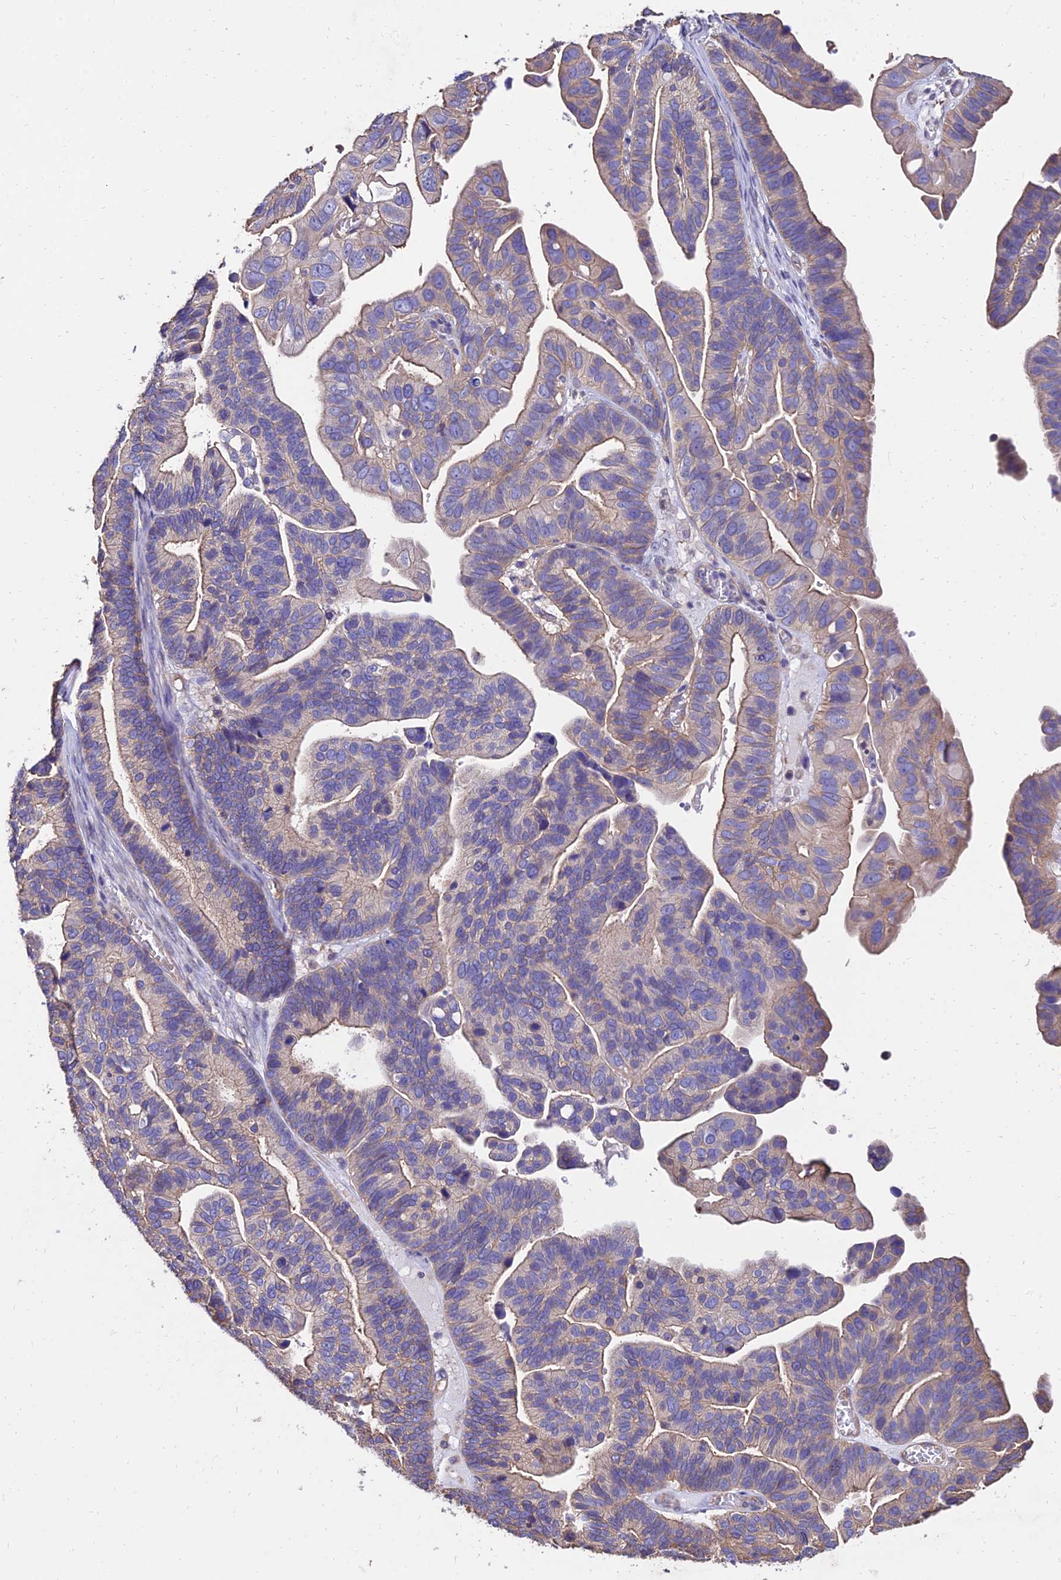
{"staining": {"intensity": "weak", "quantity": "<25%", "location": "cytoplasmic/membranous"}, "tissue": "ovarian cancer", "cell_type": "Tumor cells", "image_type": "cancer", "snomed": [{"axis": "morphology", "description": "Cystadenocarcinoma, serous, NOS"}, {"axis": "topography", "description": "Ovary"}], "caption": "This is an IHC image of human ovarian serous cystadenocarcinoma. There is no staining in tumor cells.", "gene": "CALM2", "patient": {"sex": "female", "age": 56}}